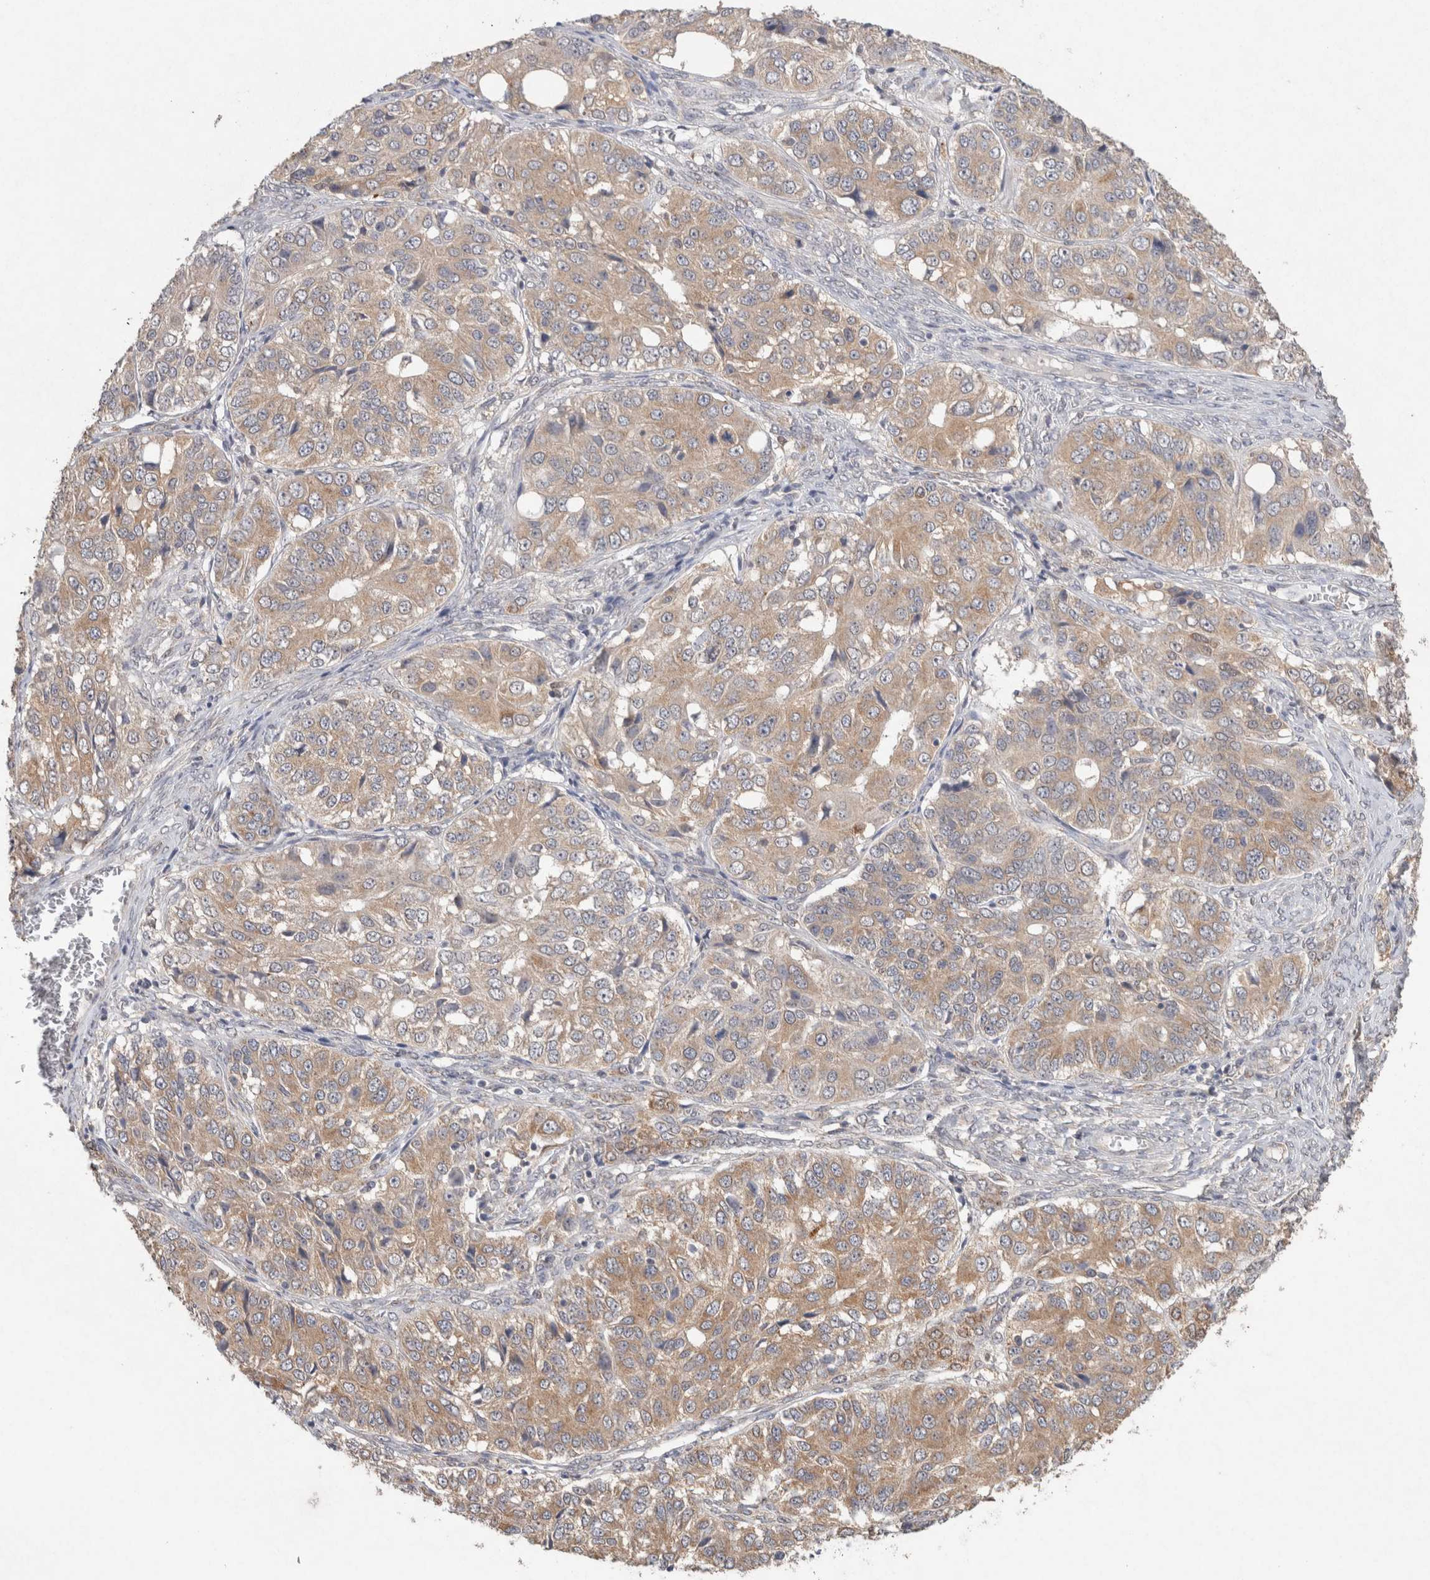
{"staining": {"intensity": "moderate", "quantity": ">75%", "location": "cytoplasmic/membranous"}, "tissue": "ovarian cancer", "cell_type": "Tumor cells", "image_type": "cancer", "snomed": [{"axis": "morphology", "description": "Carcinoma, endometroid"}, {"axis": "topography", "description": "Ovary"}], "caption": "Immunohistochemistry (IHC) micrograph of neoplastic tissue: ovarian cancer (endometroid carcinoma) stained using IHC demonstrates medium levels of moderate protein expression localized specifically in the cytoplasmic/membranous of tumor cells, appearing as a cytoplasmic/membranous brown color.", "gene": "RAB14", "patient": {"sex": "female", "age": 51}}